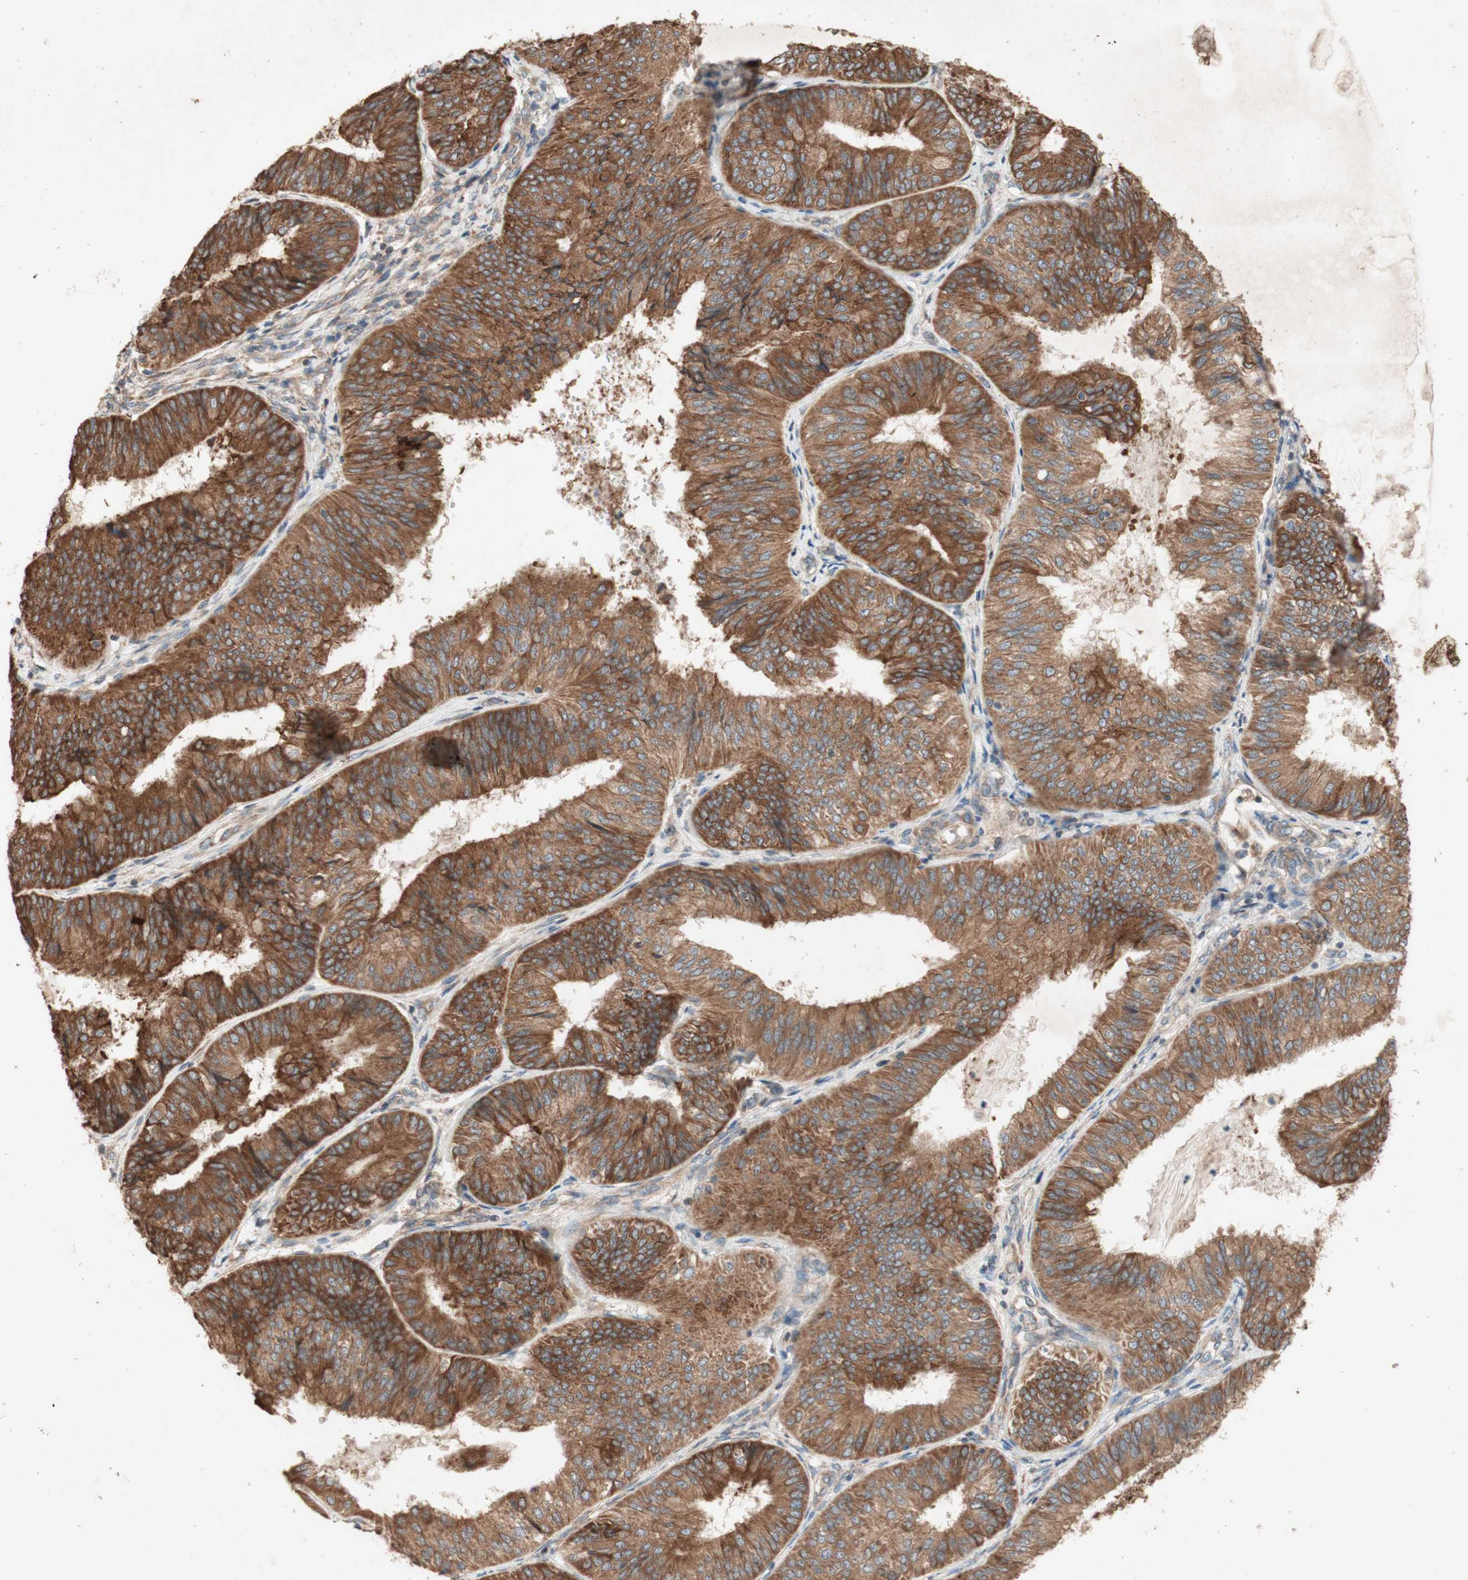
{"staining": {"intensity": "strong", "quantity": ">75%", "location": "cytoplasmic/membranous"}, "tissue": "endometrial cancer", "cell_type": "Tumor cells", "image_type": "cancer", "snomed": [{"axis": "morphology", "description": "Adenocarcinoma, NOS"}, {"axis": "topography", "description": "Endometrium"}], "caption": "Adenocarcinoma (endometrial) was stained to show a protein in brown. There is high levels of strong cytoplasmic/membranous staining in approximately >75% of tumor cells.", "gene": "SOCS2", "patient": {"sex": "female", "age": 58}}